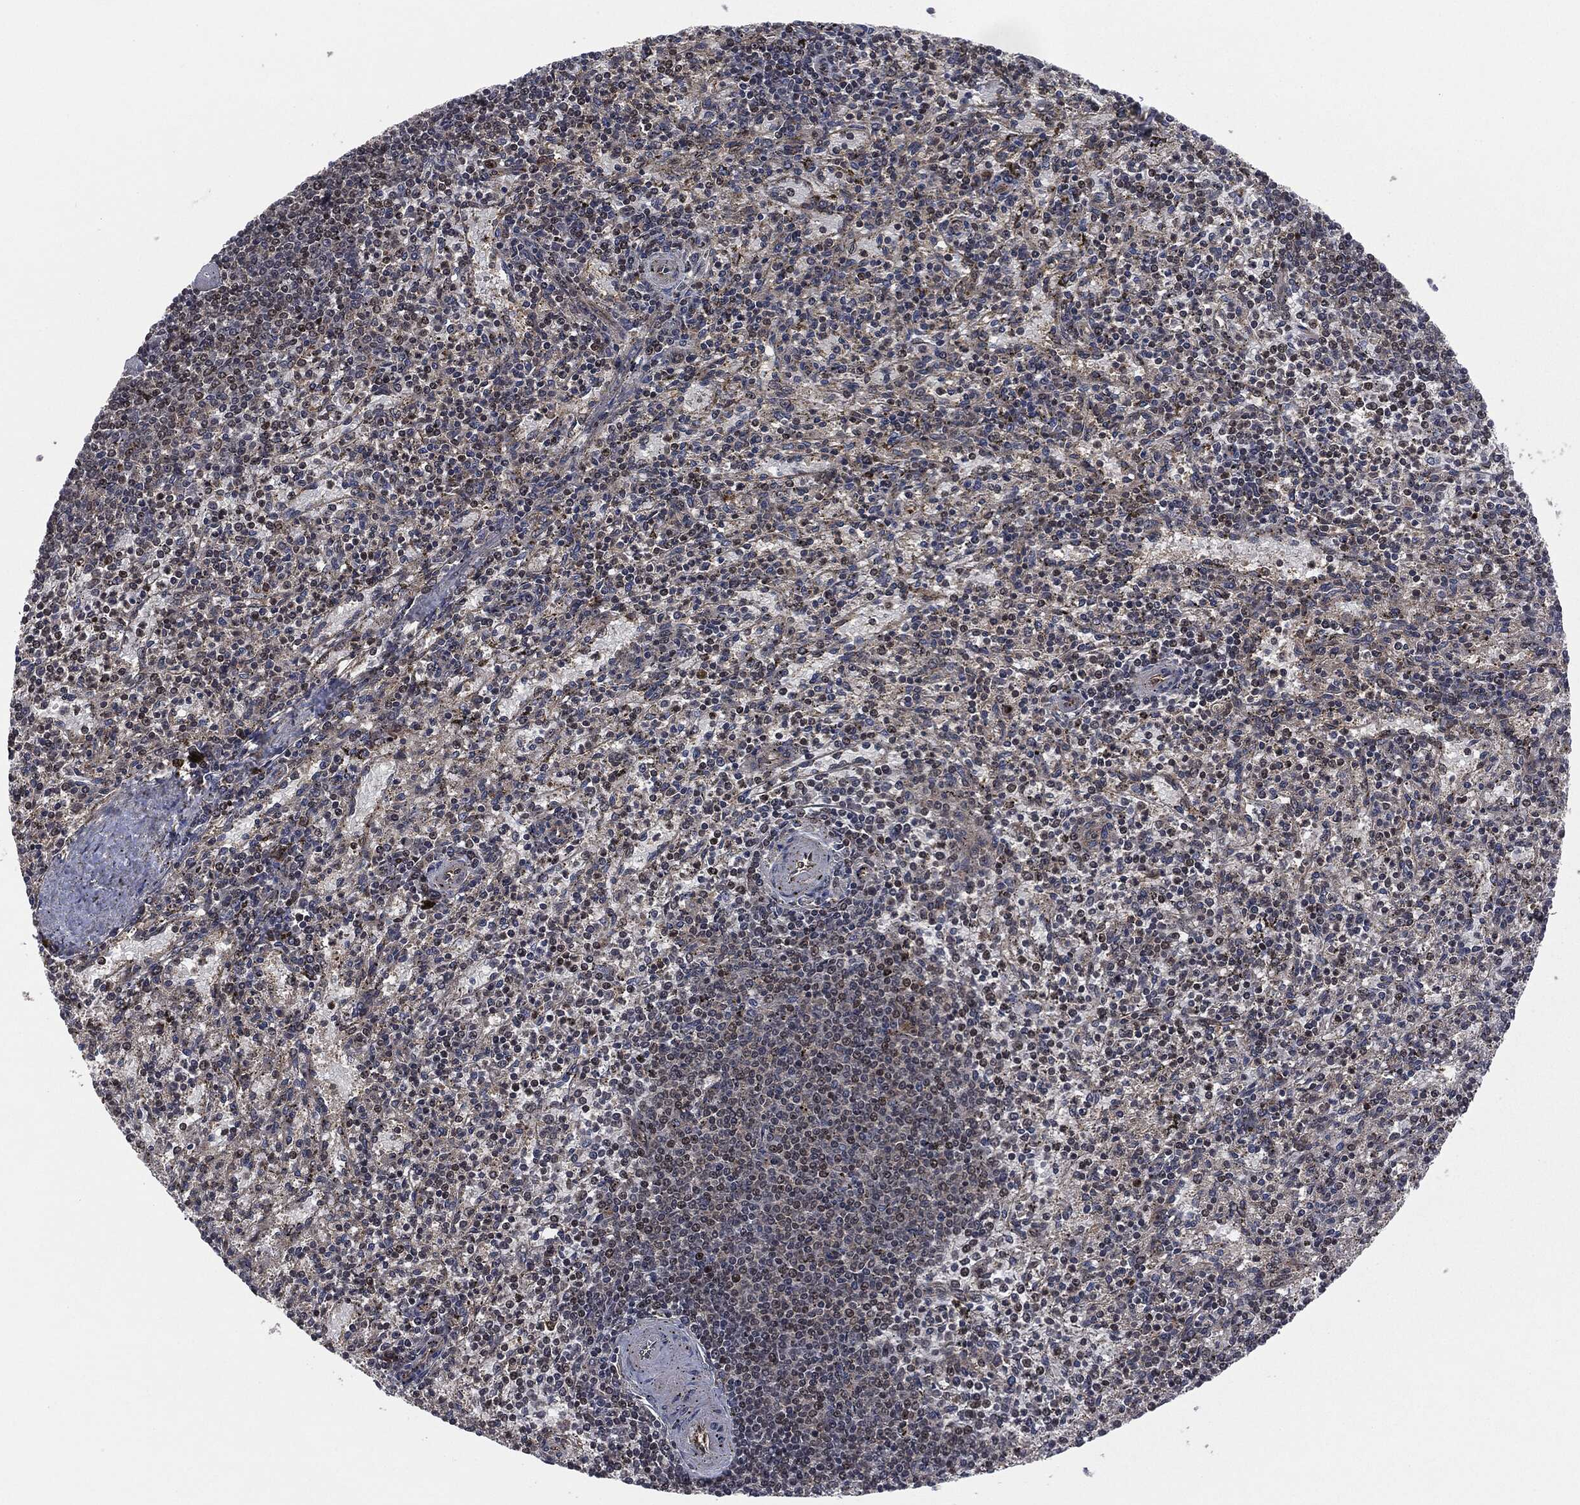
{"staining": {"intensity": "moderate", "quantity": "25%-75%", "location": "nuclear"}, "tissue": "spleen", "cell_type": "Cells in red pulp", "image_type": "normal", "snomed": [{"axis": "morphology", "description": "Normal tissue, NOS"}, {"axis": "topography", "description": "Spleen"}], "caption": "The histopathology image shows a brown stain indicating the presence of a protein in the nuclear of cells in red pulp in spleen. The staining was performed using DAB (3,3'-diaminobenzidine), with brown indicating positive protein expression. Nuclei are stained blue with hematoxylin.", "gene": "HRAS", "patient": {"sex": "female", "age": 37}}